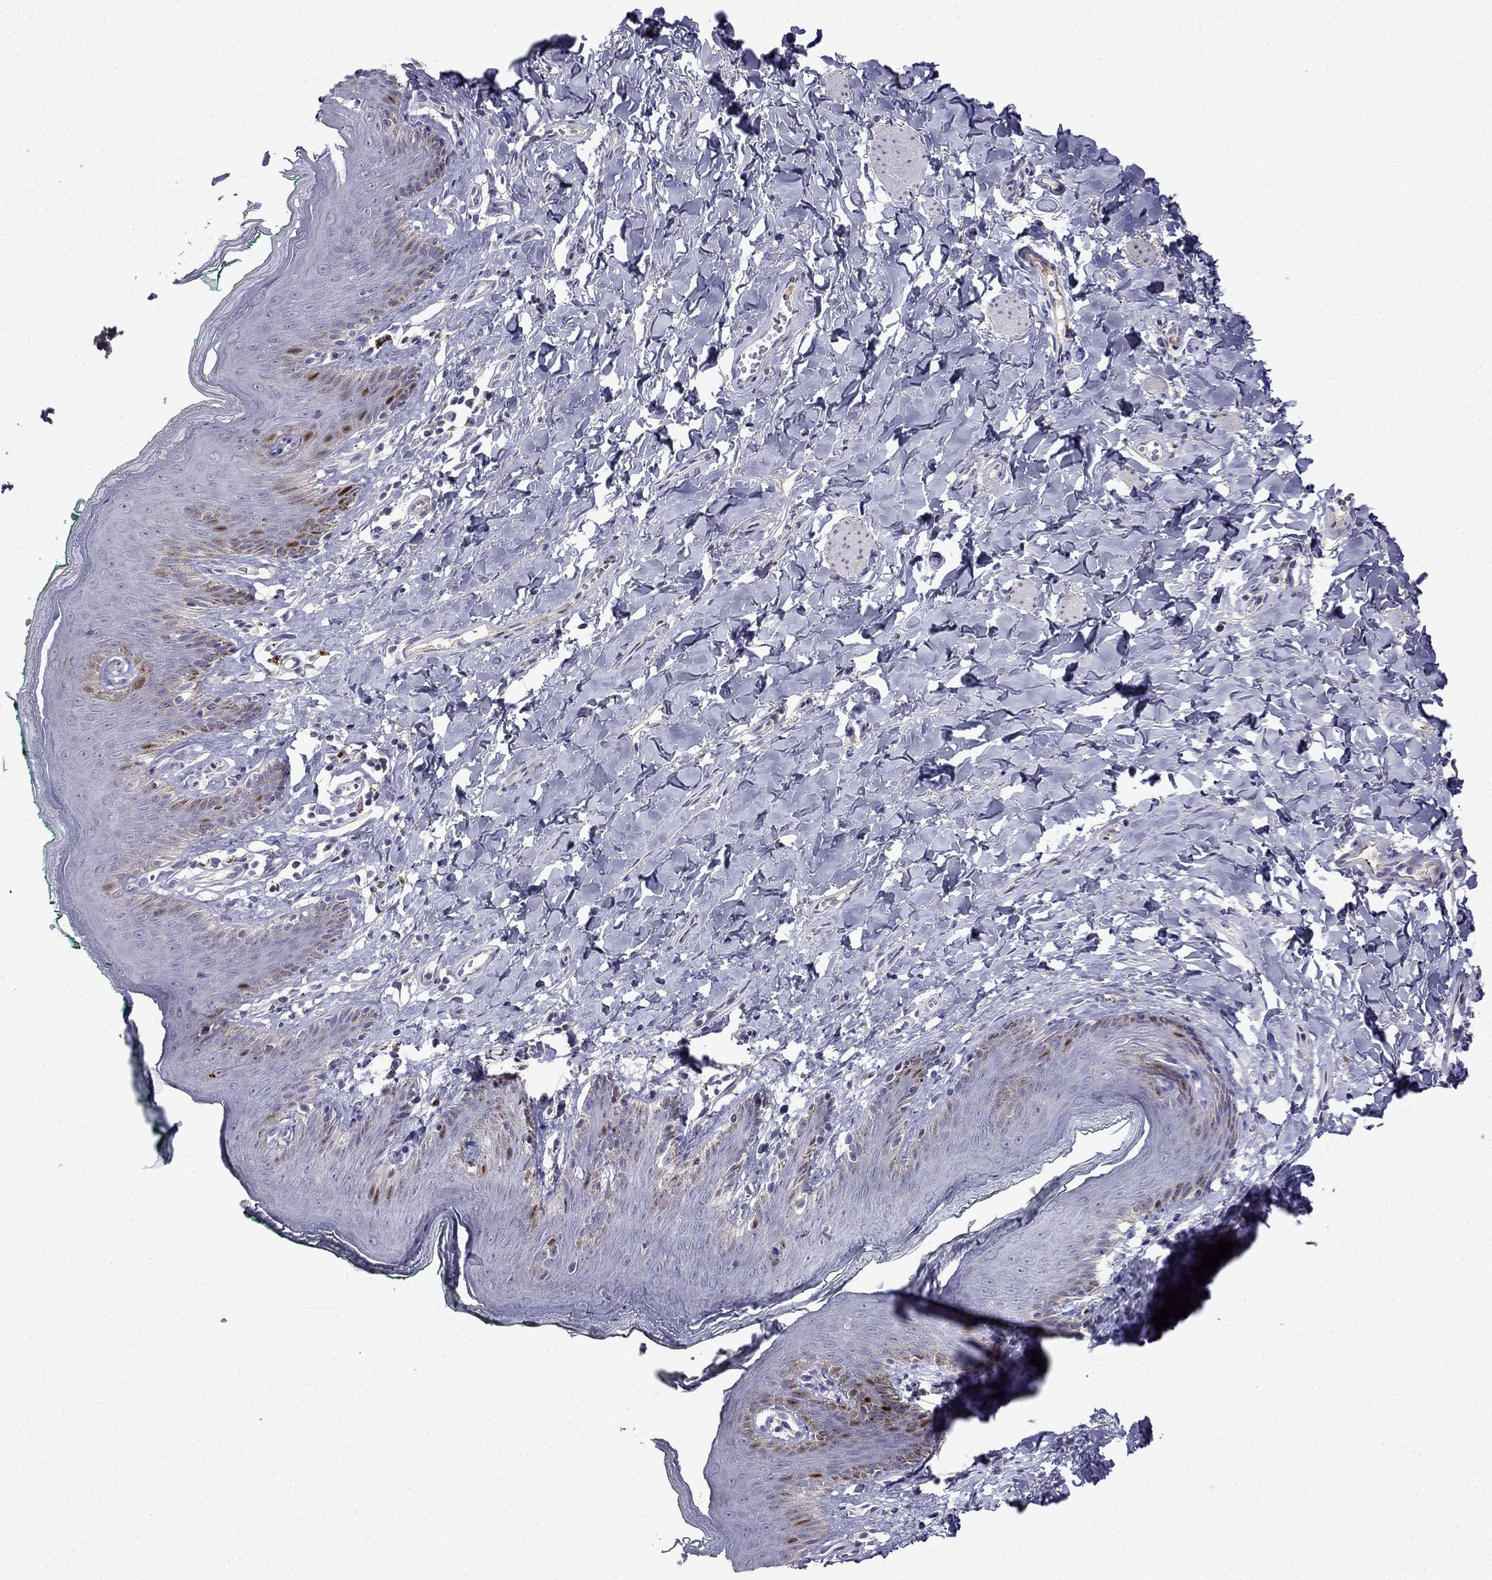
{"staining": {"intensity": "strong", "quantity": "<25%", "location": "nuclear"}, "tissue": "skin", "cell_type": "Epidermal cells", "image_type": "normal", "snomed": [{"axis": "morphology", "description": "Normal tissue, NOS"}, {"axis": "topography", "description": "Vulva"}], "caption": "Unremarkable skin reveals strong nuclear staining in about <25% of epidermal cells, visualized by immunohistochemistry. Ihc stains the protein in brown and the nuclei are stained blue.", "gene": "UHRF1", "patient": {"sex": "female", "age": 66}}